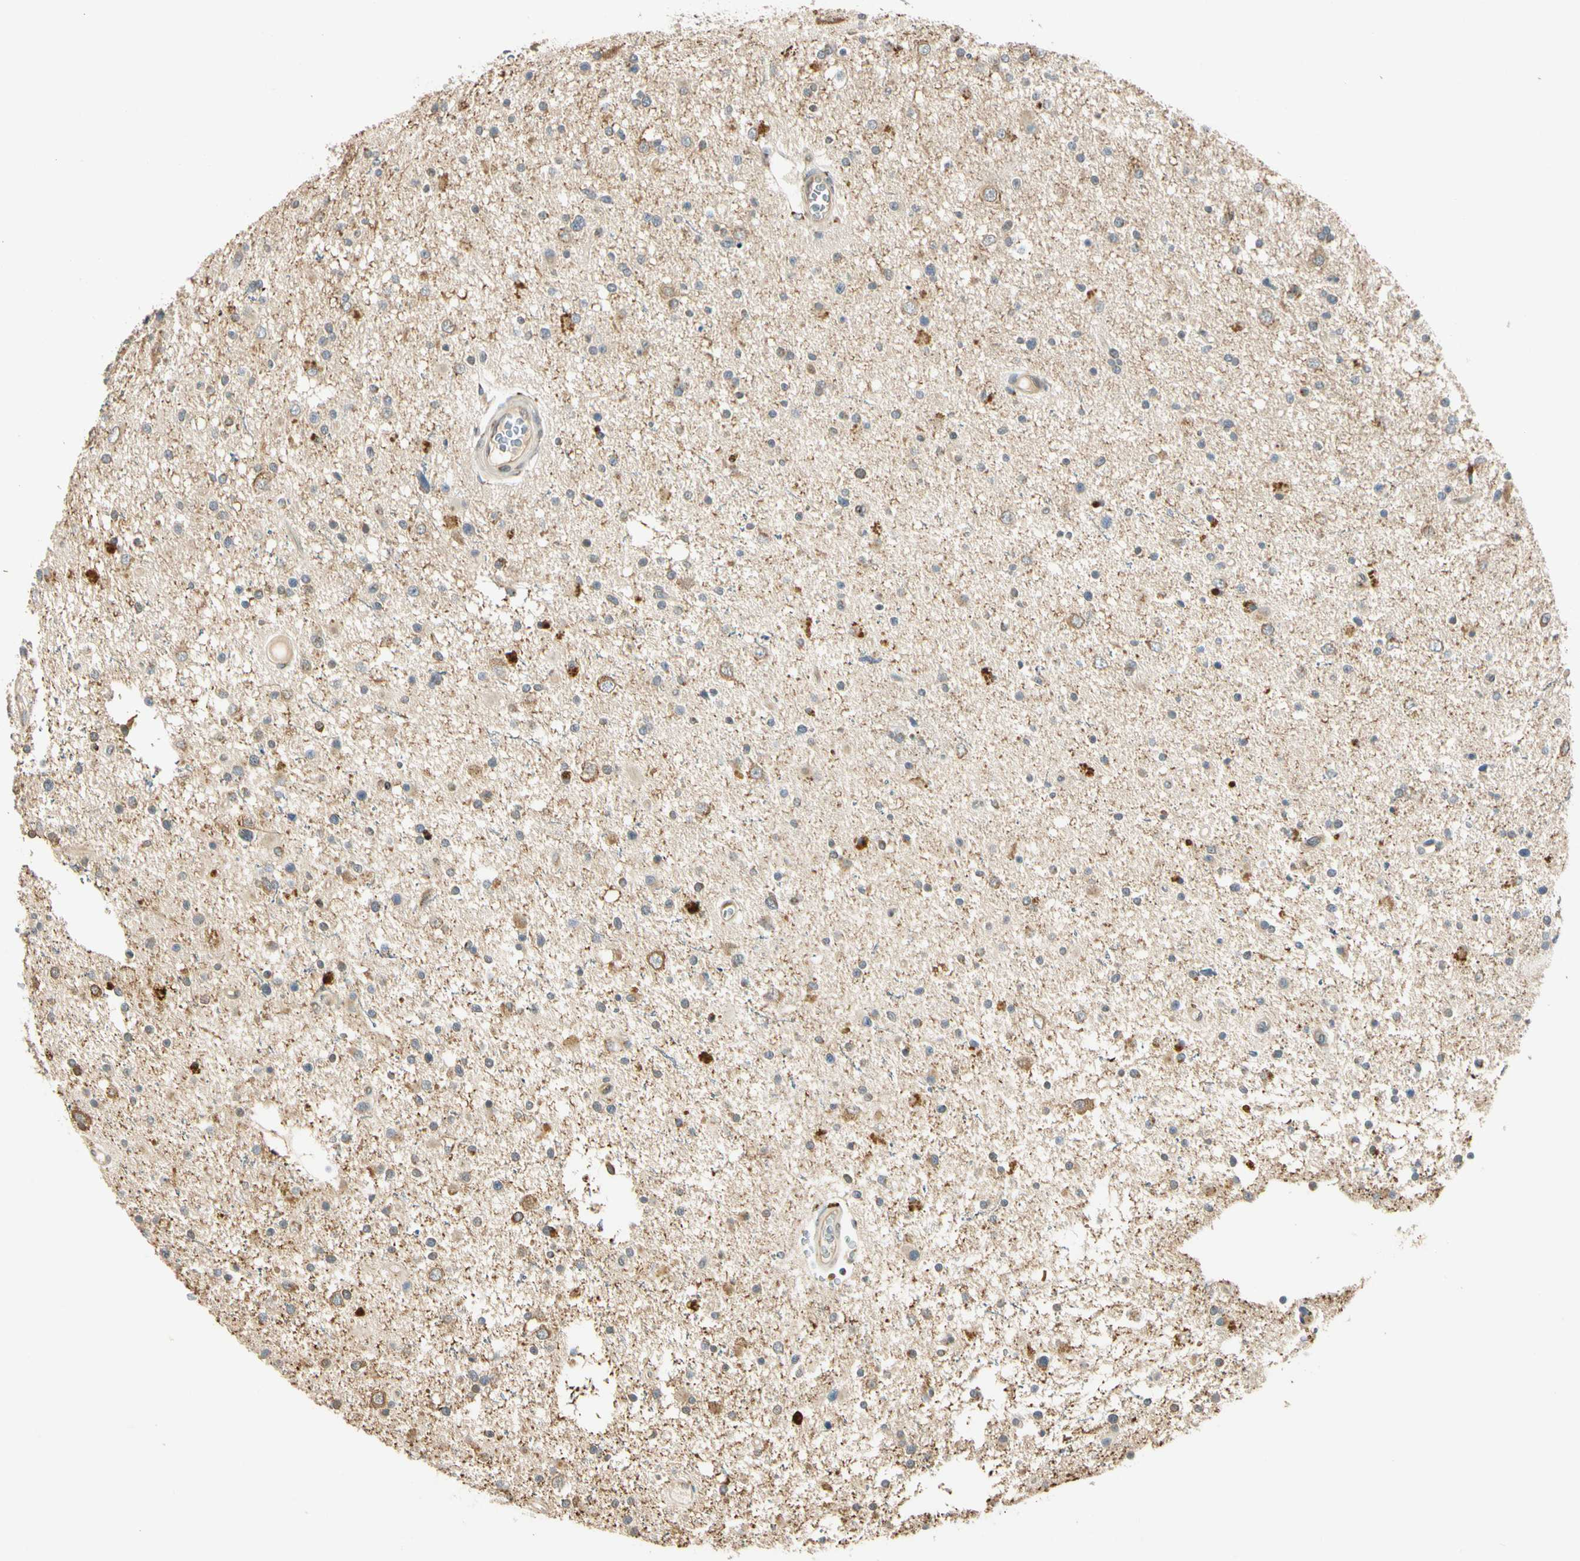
{"staining": {"intensity": "moderate", "quantity": "25%-75%", "location": "cytoplasmic/membranous"}, "tissue": "glioma", "cell_type": "Tumor cells", "image_type": "cancer", "snomed": [{"axis": "morphology", "description": "Glioma, malignant, High grade"}, {"axis": "topography", "description": "Brain"}], "caption": "Human malignant glioma (high-grade) stained with a brown dye displays moderate cytoplasmic/membranous positive staining in approximately 25%-75% of tumor cells.", "gene": "RPS6KB2", "patient": {"sex": "male", "age": 33}}